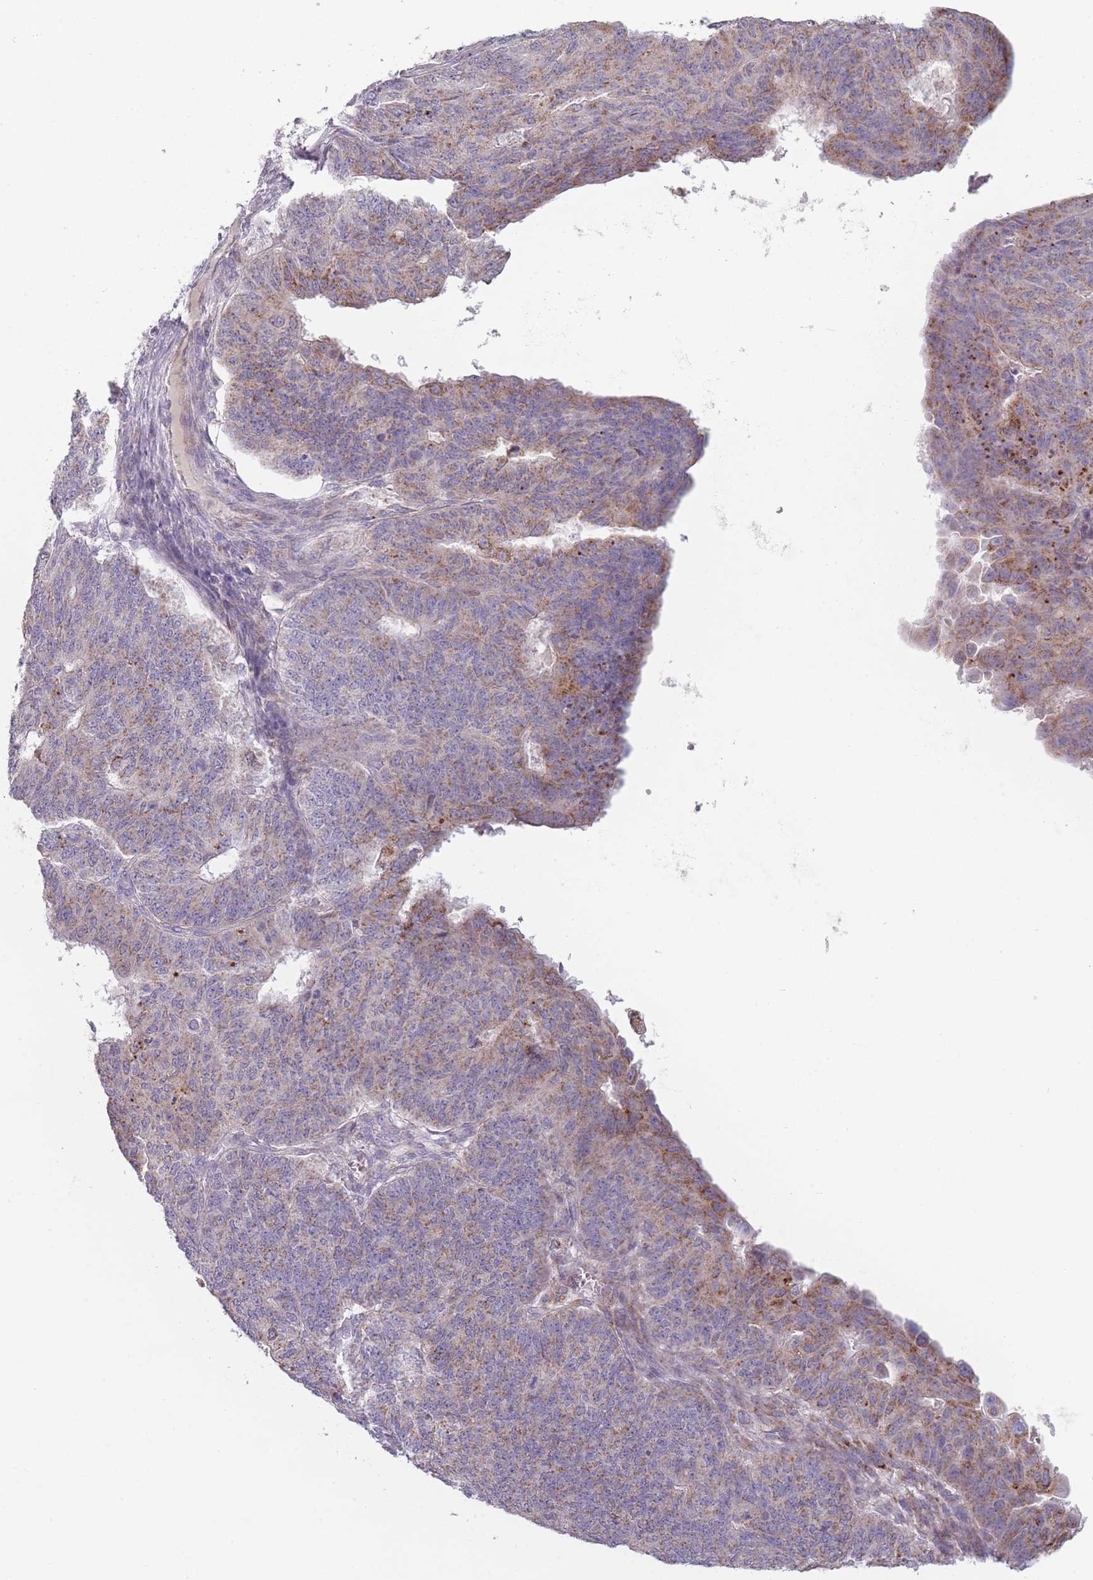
{"staining": {"intensity": "moderate", "quantity": "25%-75%", "location": "cytoplasmic/membranous"}, "tissue": "endometrial cancer", "cell_type": "Tumor cells", "image_type": "cancer", "snomed": [{"axis": "morphology", "description": "Adenocarcinoma, NOS"}, {"axis": "topography", "description": "Endometrium"}], "caption": "Protein expression analysis of human endometrial cancer (adenocarcinoma) reveals moderate cytoplasmic/membranous positivity in approximately 25%-75% of tumor cells.", "gene": "PEX11B", "patient": {"sex": "female", "age": 32}}